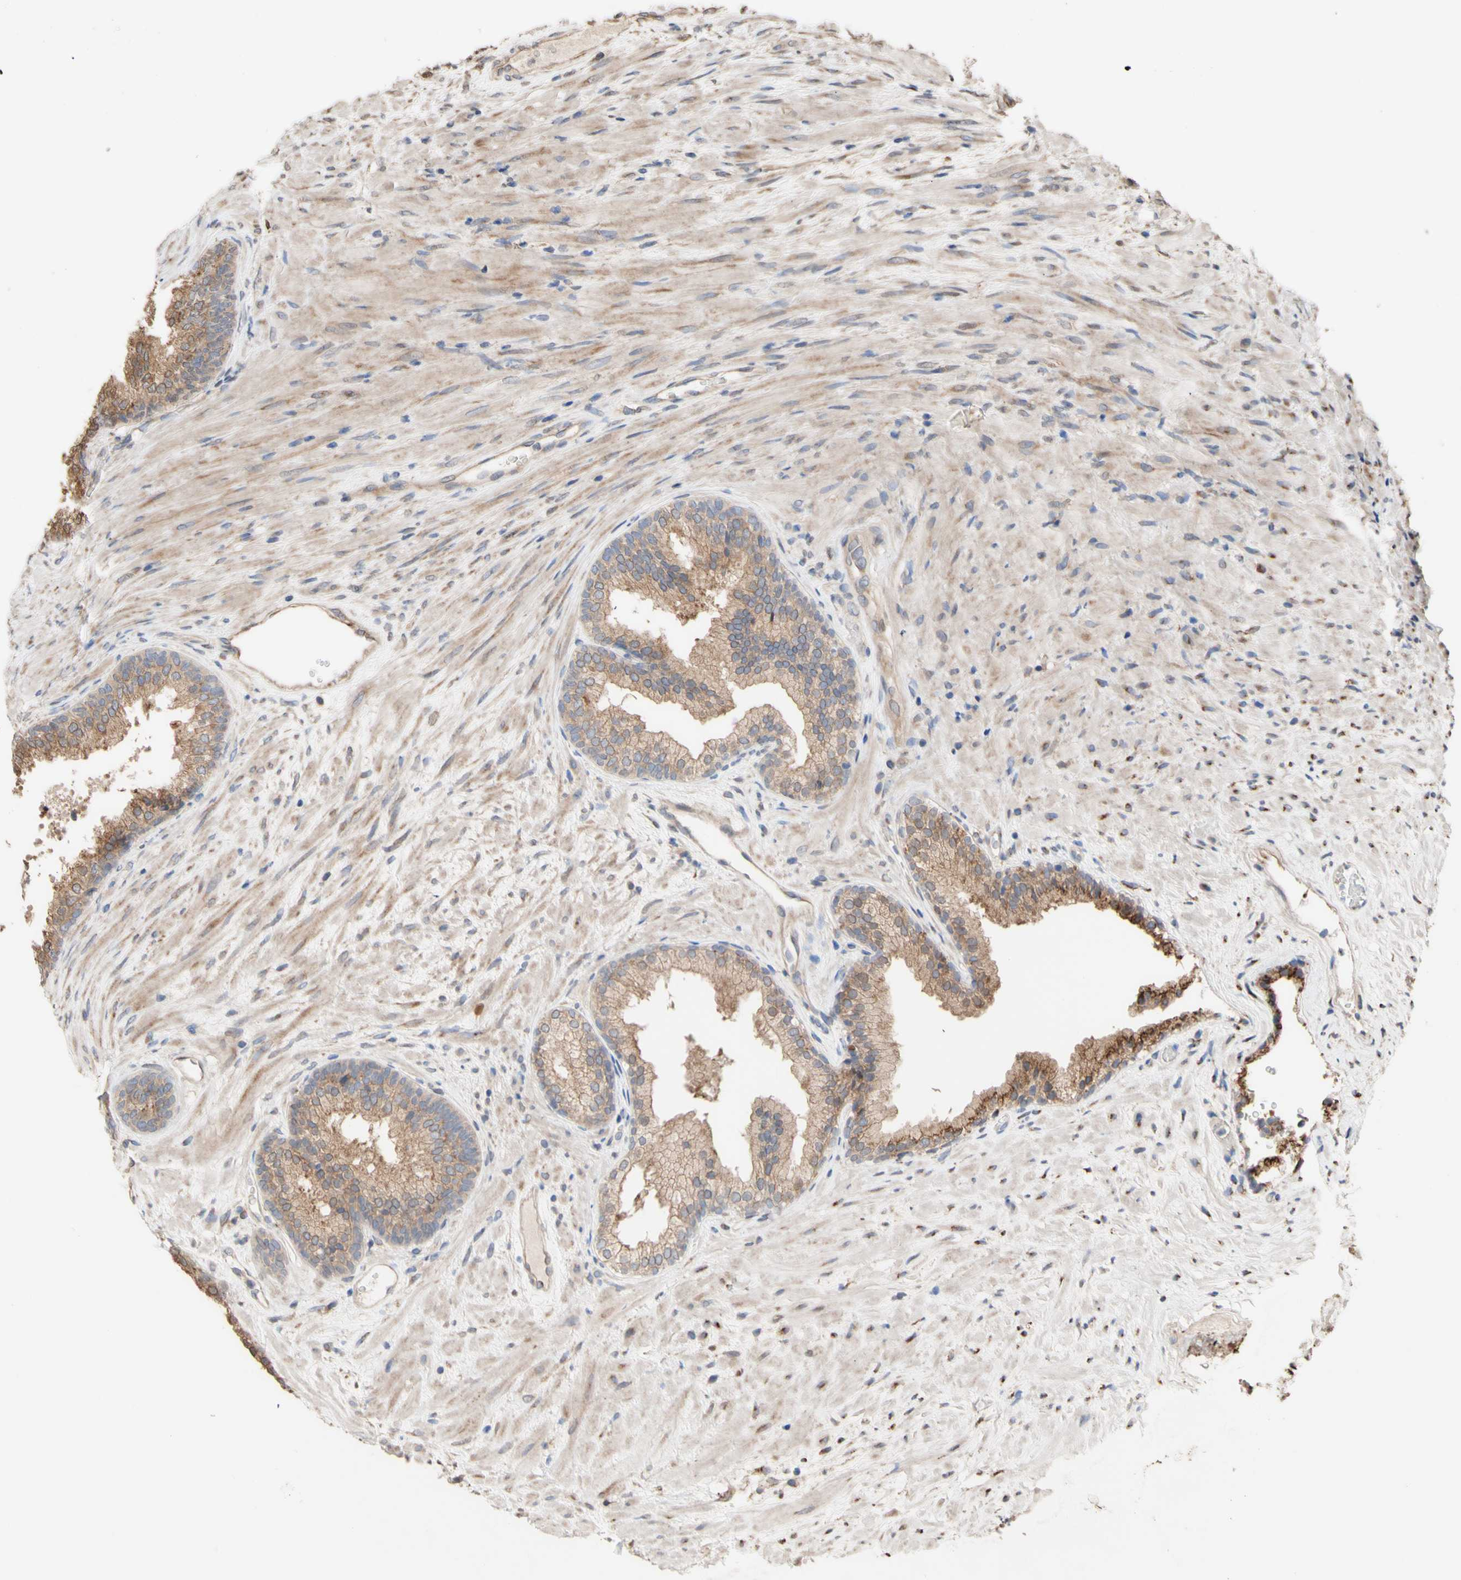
{"staining": {"intensity": "moderate", "quantity": ">75%", "location": "cytoplasmic/membranous"}, "tissue": "prostate", "cell_type": "Glandular cells", "image_type": "normal", "snomed": [{"axis": "morphology", "description": "Normal tissue, NOS"}, {"axis": "topography", "description": "Prostate"}], "caption": "Immunohistochemistry (IHC) (DAB) staining of normal prostate shows moderate cytoplasmic/membranous protein positivity in about >75% of glandular cells.", "gene": "NECTIN3", "patient": {"sex": "male", "age": 76}}